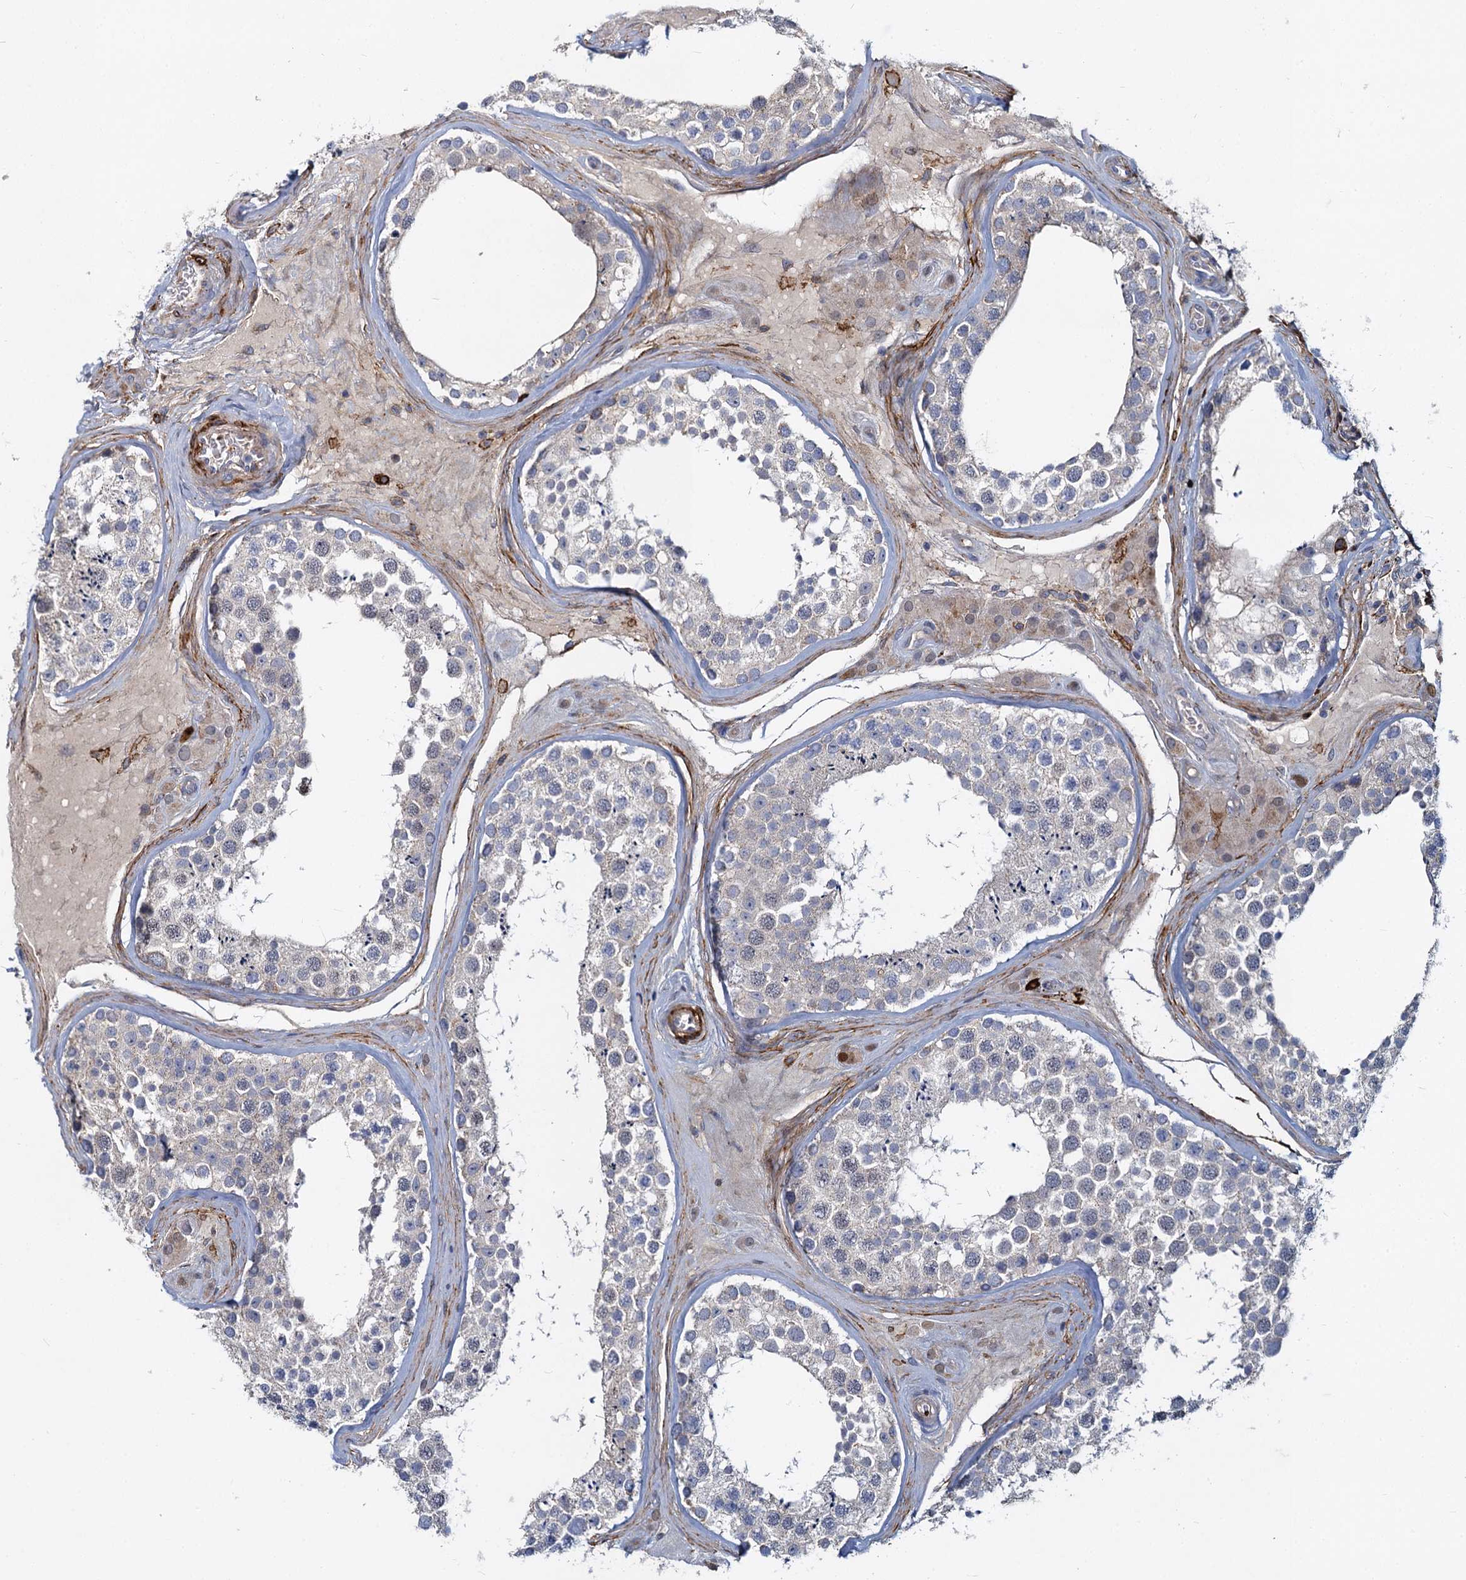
{"staining": {"intensity": "negative", "quantity": "none", "location": "none"}, "tissue": "testis", "cell_type": "Cells in seminiferous ducts", "image_type": "normal", "snomed": [{"axis": "morphology", "description": "Normal tissue, NOS"}, {"axis": "topography", "description": "Testis"}], "caption": "Immunohistochemistry (IHC) histopathology image of benign testis: testis stained with DAB (3,3'-diaminobenzidine) demonstrates no significant protein positivity in cells in seminiferous ducts.", "gene": "DCUN1D2", "patient": {"sex": "male", "age": 46}}